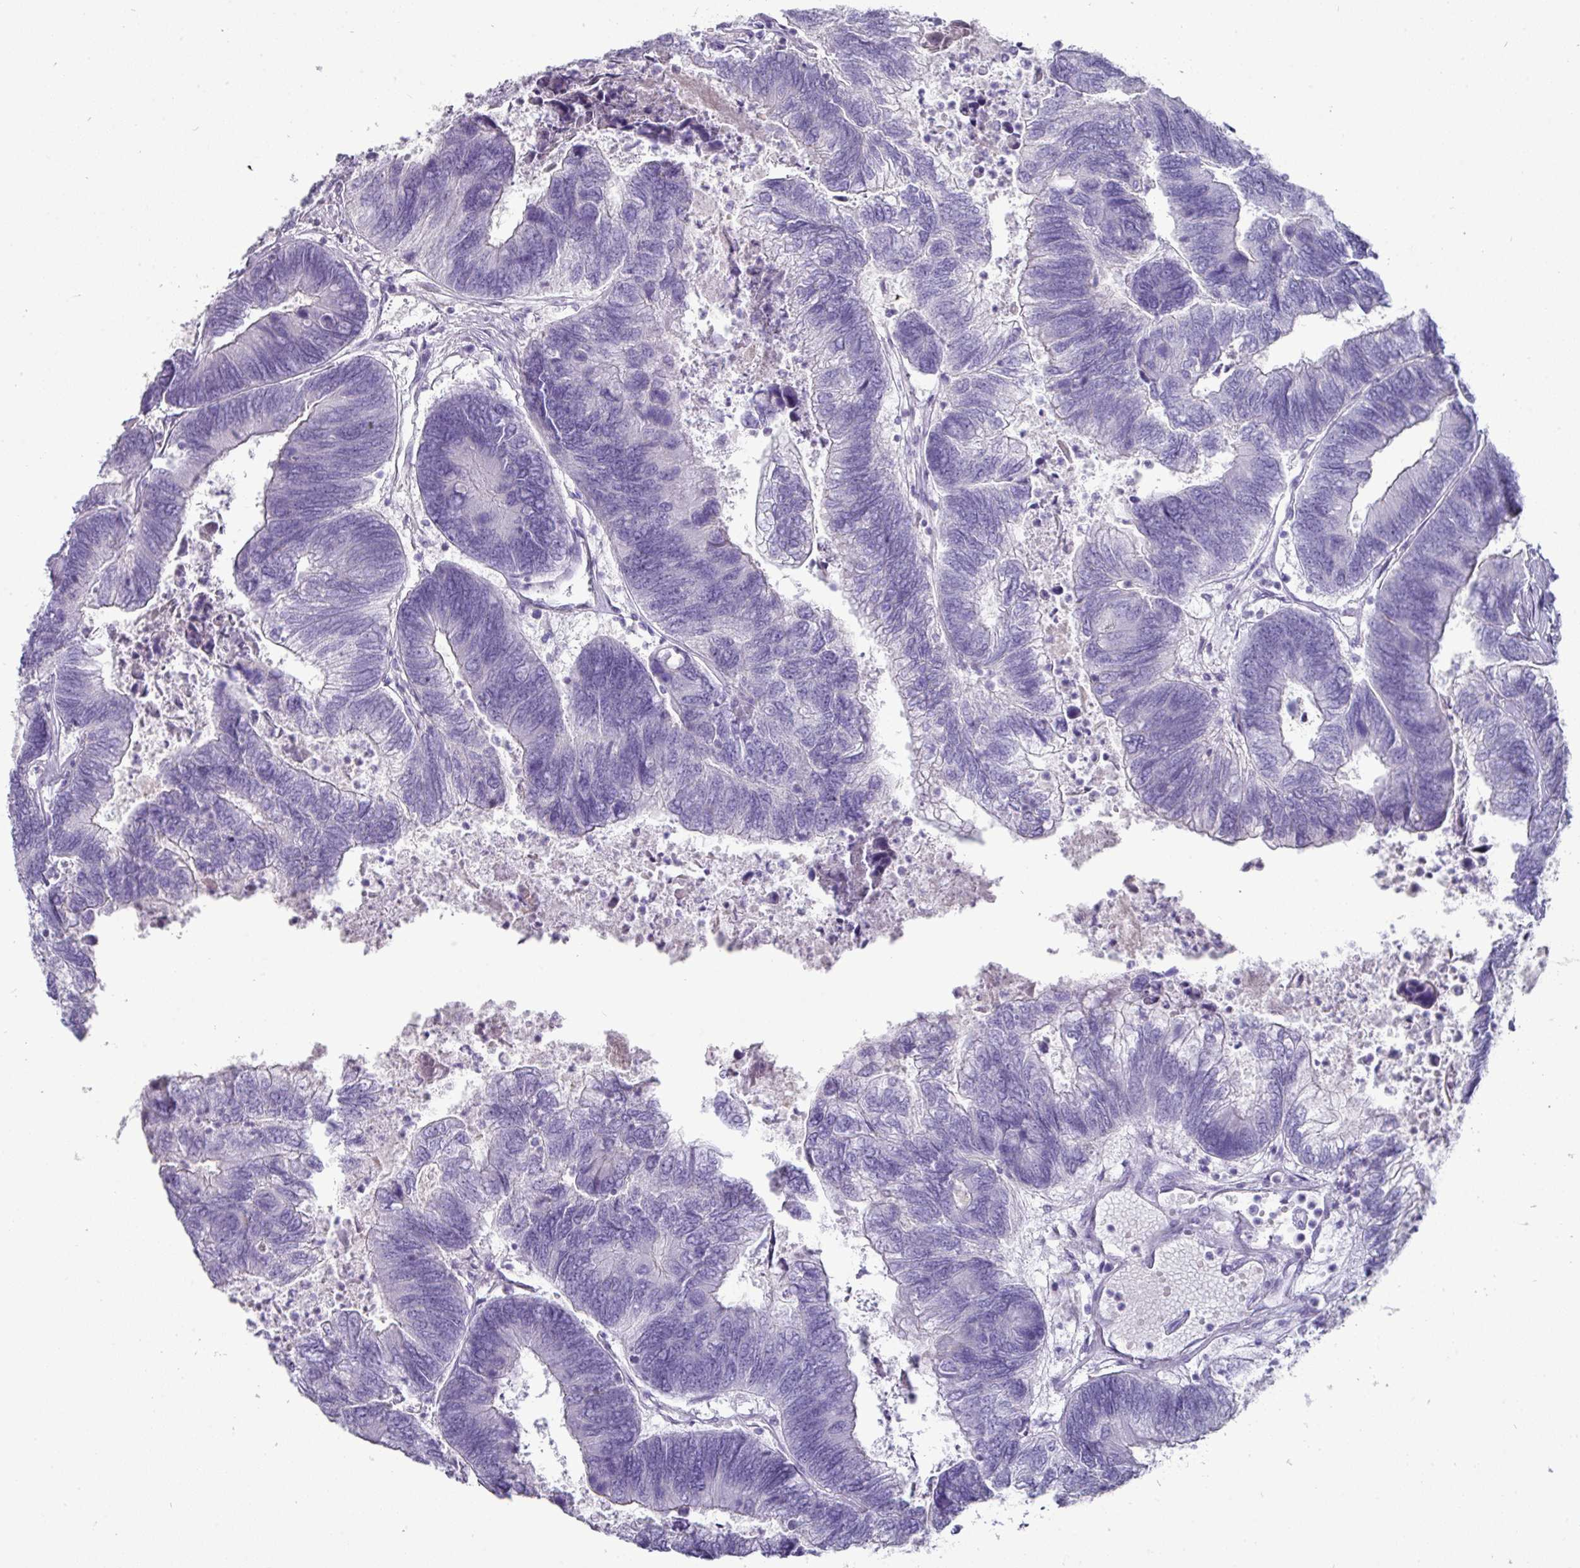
{"staining": {"intensity": "negative", "quantity": "none", "location": "none"}, "tissue": "colorectal cancer", "cell_type": "Tumor cells", "image_type": "cancer", "snomed": [{"axis": "morphology", "description": "Adenocarcinoma, NOS"}, {"axis": "topography", "description": "Colon"}], "caption": "Histopathology image shows no significant protein staining in tumor cells of colorectal cancer. (Immunohistochemistry, brightfield microscopy, high magnification).", "gene": "GSTA3", "patient": {"sex": "female", "age": 67}}